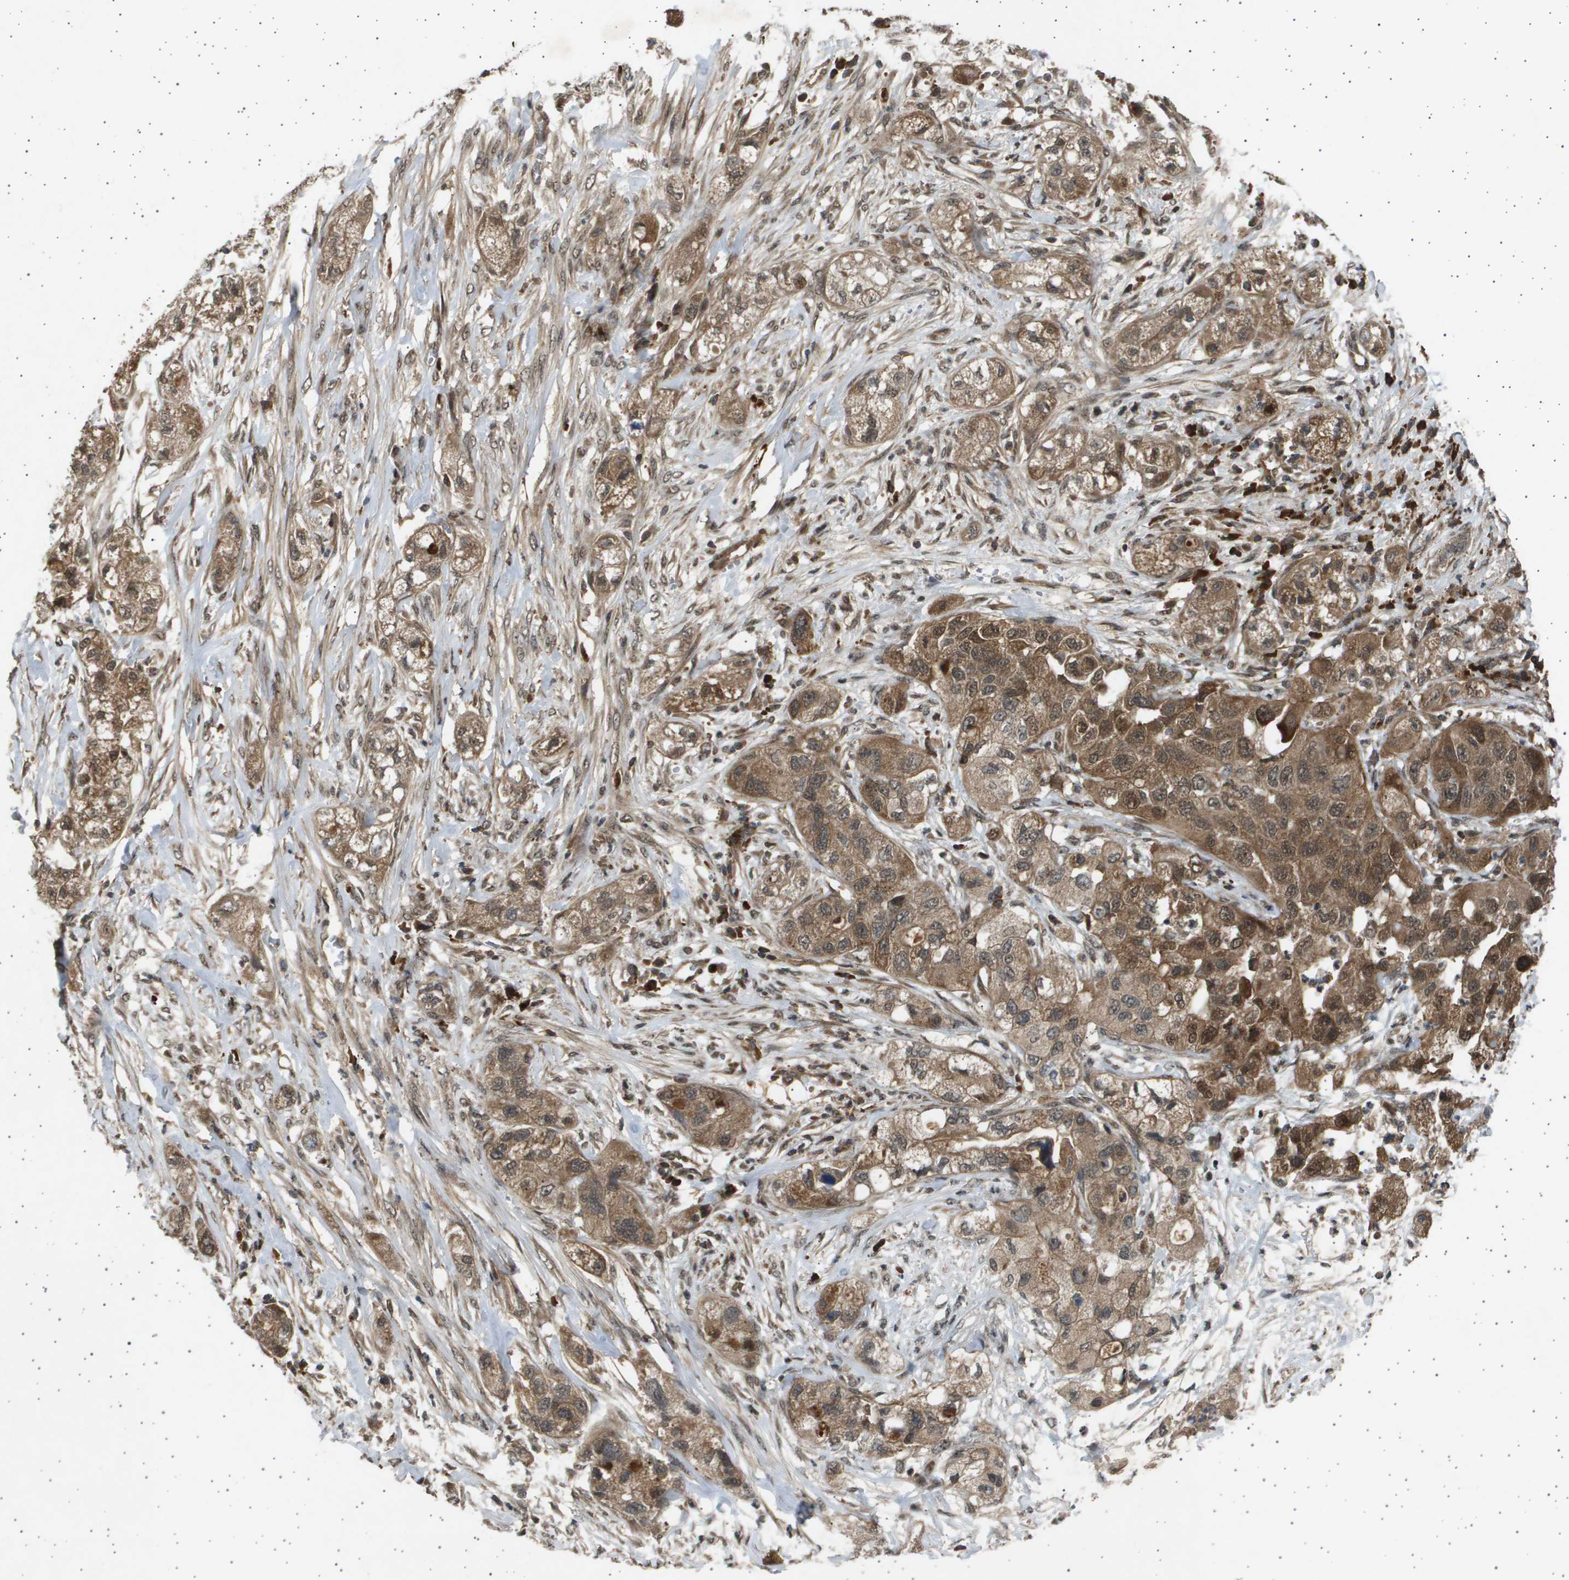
{"staining": {"intensity": "moderate", "quantity": ">75%", "location": "cytoplasmic/membranous,nuclear"}, "tissue": "pancreatic cancer", "cell_type": "Tumor cells", "image_type": "cancer", "snomed": [{"axis": "morphology", "description": "Adenocarcinoma, NOS"}, {"axis": "topography", "description": "Pancreas"}], "caption": "Immunohistochemical staining of human pancreatic adenocarcinoma reveals medium levels of moderate cytoplasmic/membranous and nuclear expression in approximately >75% of tumor cells.", "gene": "TNRC6A", "patient": {"sex": "female", "age": 78}}